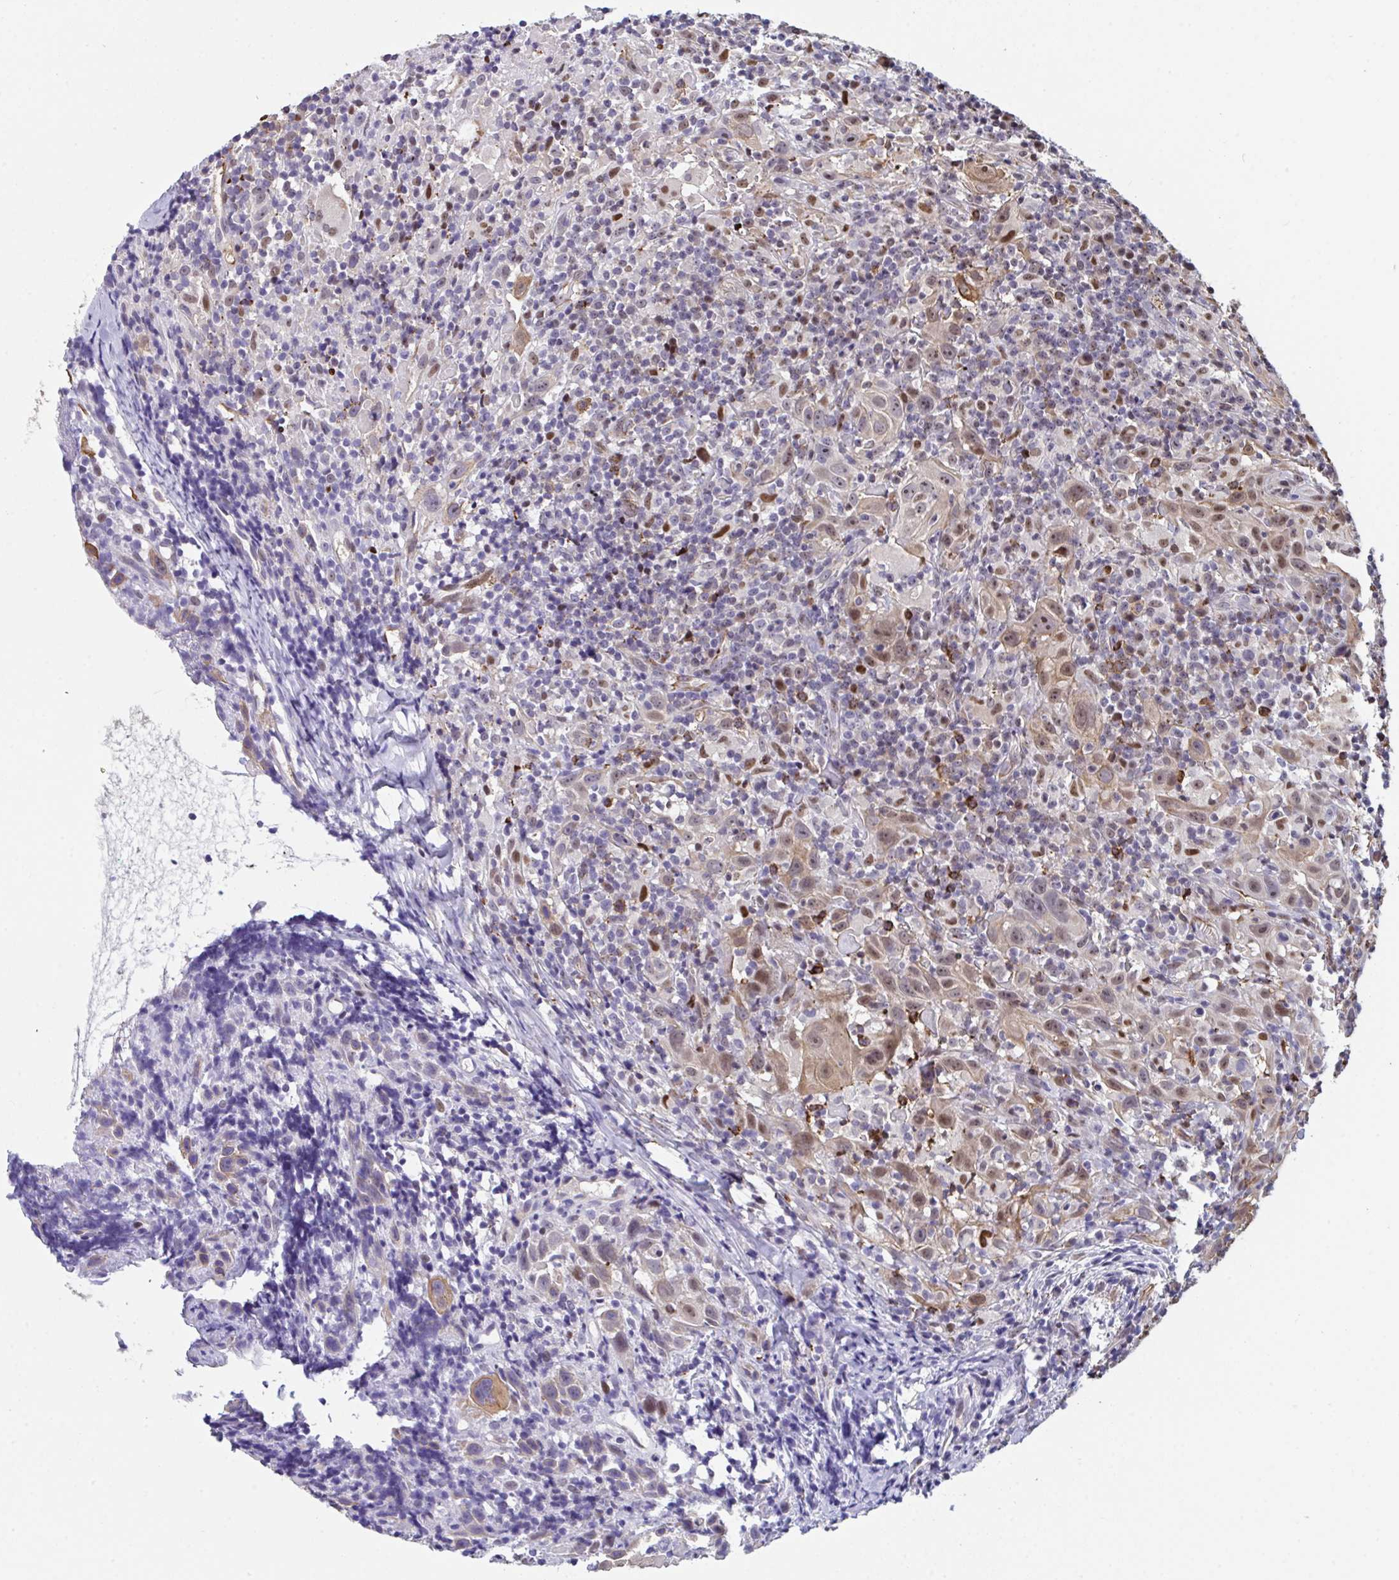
{"staining": {"intensity": "moderate", "quantity": ">75%", "location": "cytoplasmic/membranous,nuclear"}, "tissue": "head and neck cancer", "cell_type": "Tumor cells", "image_type": "cancer", "snomed": [{"axis": "morphology", "description": "Squamous cell carcinoma, NOS"}, {"axis": "topography", "description": "Head-Neck"}], "caption": "A micrograph of squamous cell carcinoma (head and neck) stained for a protein demonstrates moderate cytoplasmic/membranous and nuclear brown staining in tumor cells.", "gene": "PELI2", "patient": {"sex": "female", "age": 95}}